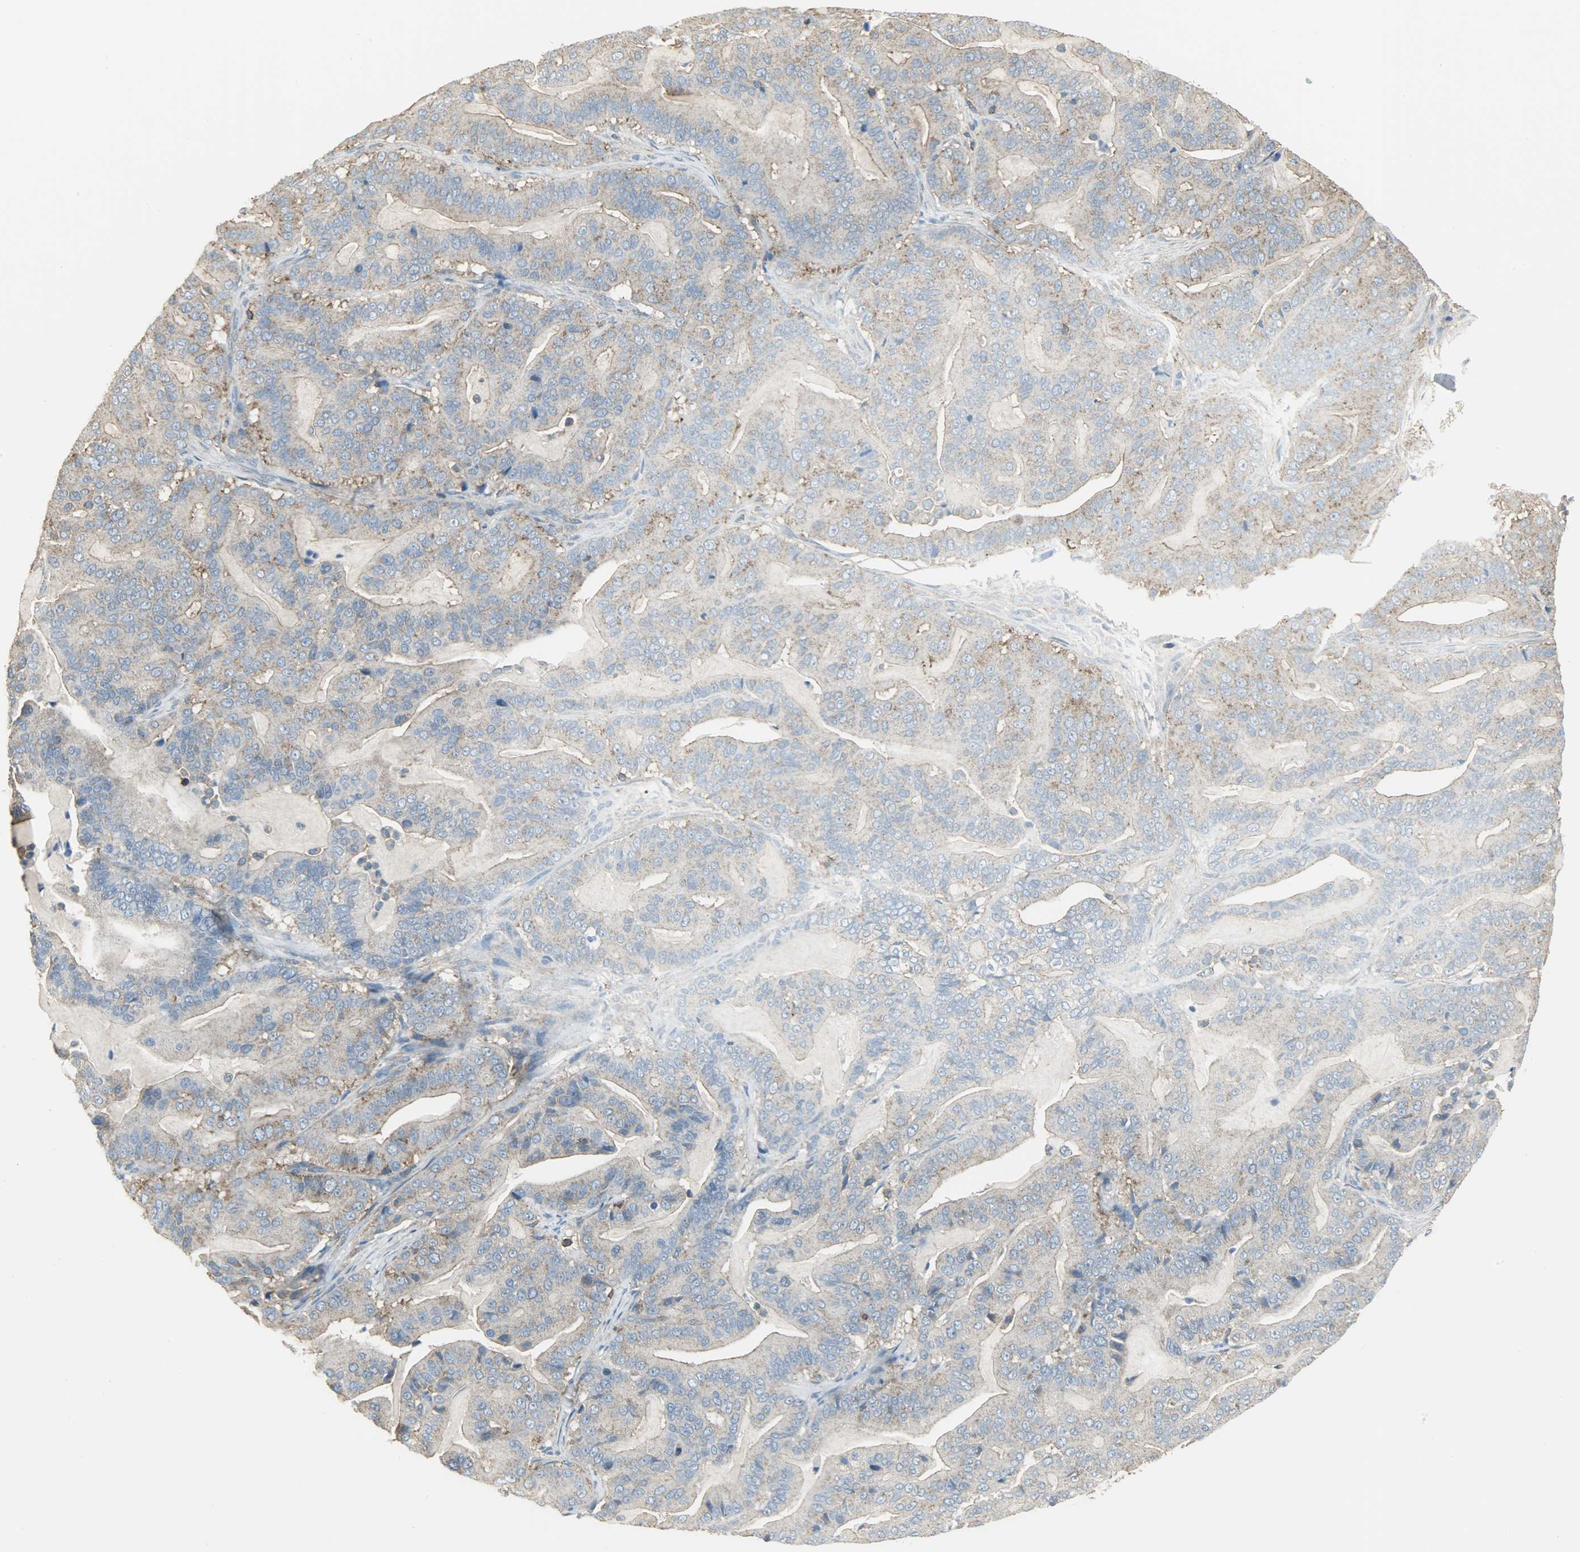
{"staining": {"intensity": "moderate", "quantity": ">75%", "location": "cytoplasmic/membranous"}, "tissue": "pancreatic cancer", "cell_type": "Tumor cells", "image_type": "cancer", "snomed": [{"axis": "morphology", "description": "Adenocarcinoma, NOS"}, {"axis": "topography", "description": "Pancreas"}], "caption": "Pancreatic cancer (adenocarcinoma) stained for a protein (brown) shows moderate cytoplasmic/membranous positive expression in about >75% of tumor cells.", "gene": "DNAJA4", "patient": {"sex": "male", "age": 63}}